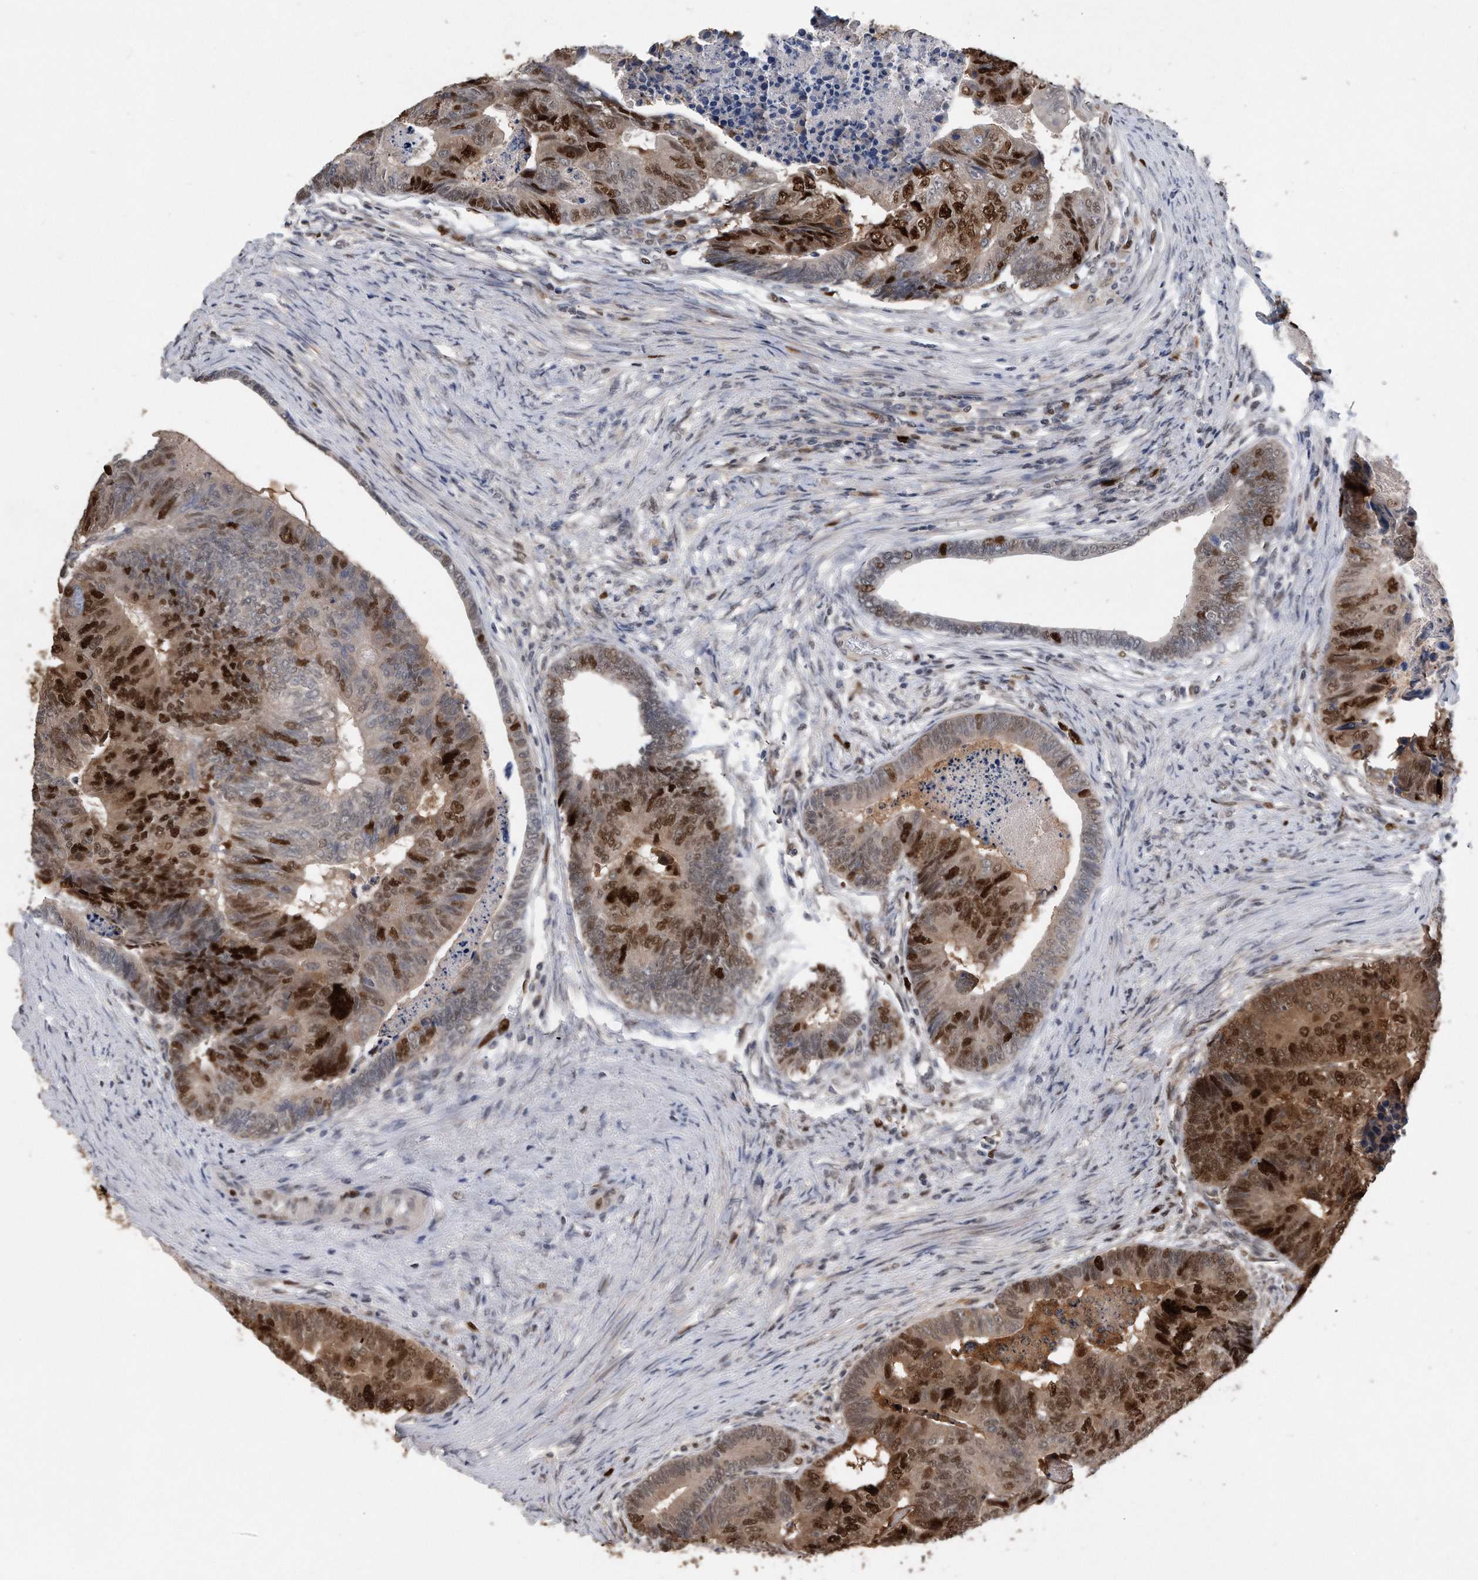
{"staining": {"intensity": "strong", "quantity": "25%-75%", "location": "nuclear"}, "tissue": "colorectal cancer", "cell_type": "Tumor cells", "image_type": "cancer", "snomed": [{"axis": "morphology", "description": "Adenocarcinoma, NOS"}, {"axis": "topography", "description": "Colon"}], "caption": "Colorectal adenocarcinoma stained with immunohistochemistry (IHC) reveals strong nuclear positivity in approximately 25%-75% of tumor cells. The staining was performed using DAB (3,3'-diaminobenzidine), with brown indicating positive protein expression. Nuclei are stained blue with hematoxylin.", "gene": "PCNA", "patient": {"sex": "female", "age": 67}}